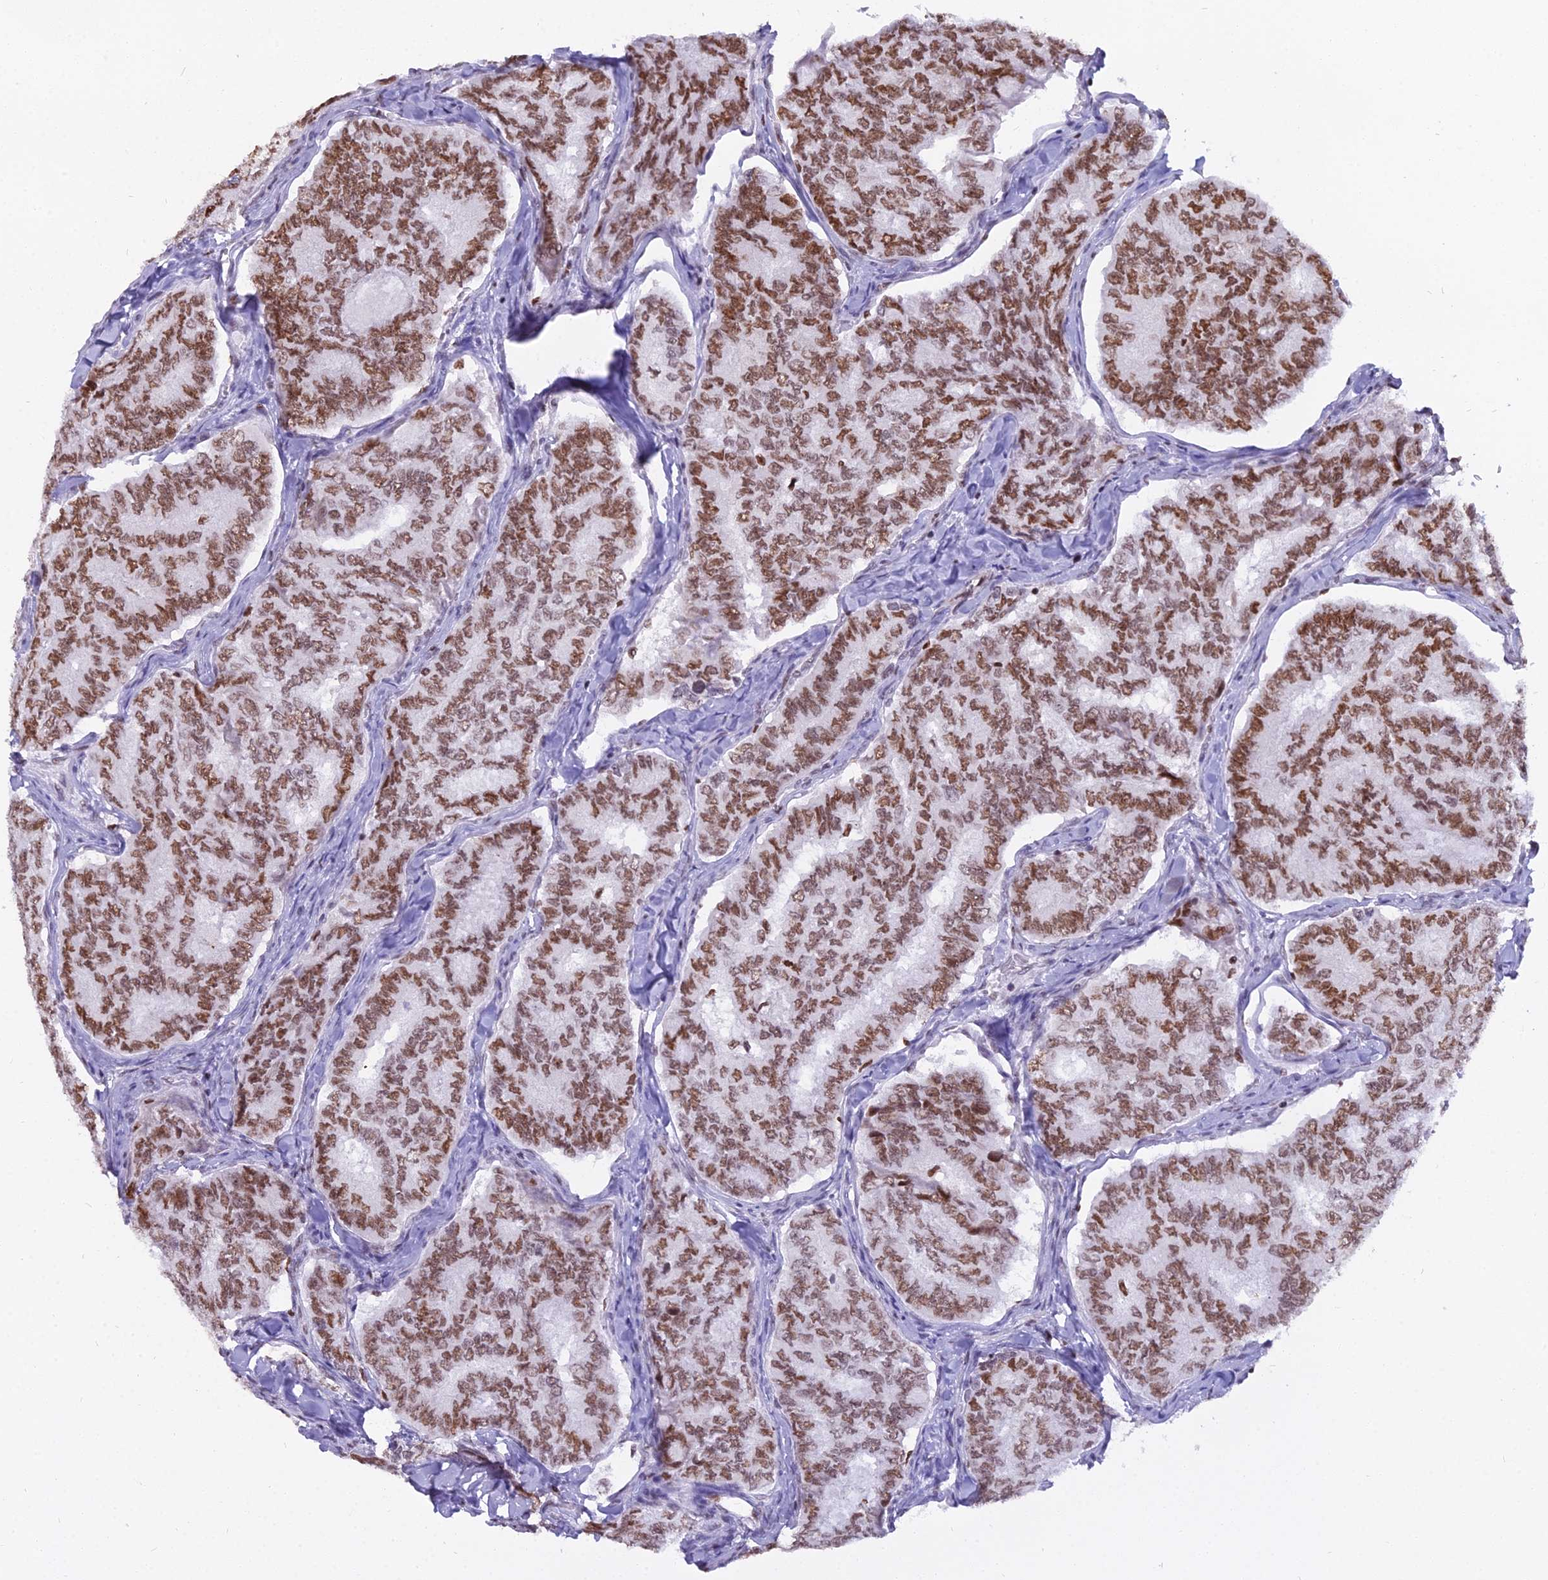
{"staining": {"intensity": "moderate", "quantity": ">75%", "location": "nuclear"}, "tissue": "thyroid cancer", "cell_type": "Tumor cells", "image_type": "cancer", "snomed": [{"axis": "morphology", "description": "Papillary adenocarcinoma, NOS"}, {"axis": "topography", "description": "Thyroid gland"}], "caption": "High-power microscopy captured an immunohistochemistry (IHC) photomicrograph of thyroid papillary adenocarcinoma, revealing moderate nuclear positivity in about >75% of tumor cells.", "gene": "PARP1", "patient": {"sex": "female", "age": 35}}